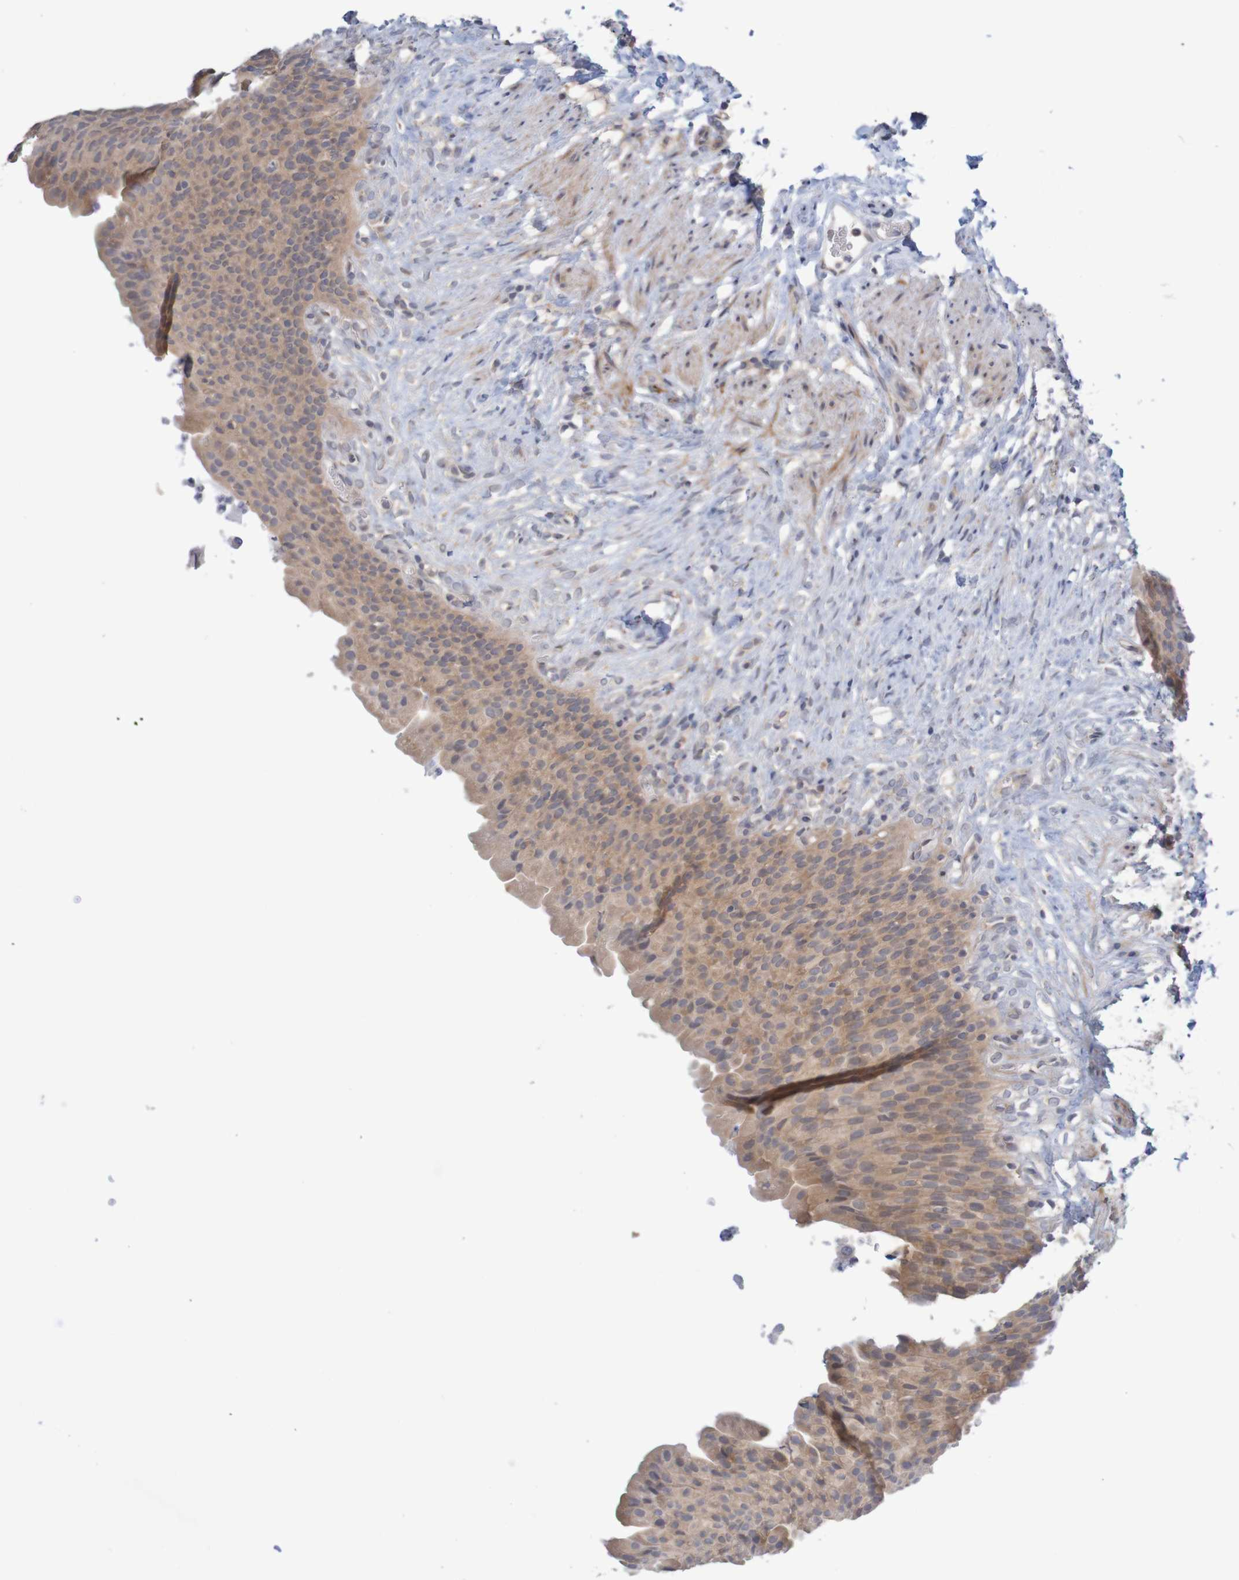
{"staining": {"intensity": "moderate", "quantity": ">75%", "location": "cytoplasmic/membranous"}, "tissue": "urinary bladder", "cell_type": "Urothelial cells", "image_type": "normal", "snomed": [{"axis": "morphology", "description": "Normal tissue, NOS"}, {"axis": "topography", "description": "Urinary bladder"}], "caption": "The photomicrograph reveals immunohistochemical staining of benign urinary bladder. There is moderate cytoplasmic/membranous expression is identified in approximately >75% of urothelial cells.", "gene": "ANKK1", "patient": {"sex": "female", "age": 79}}